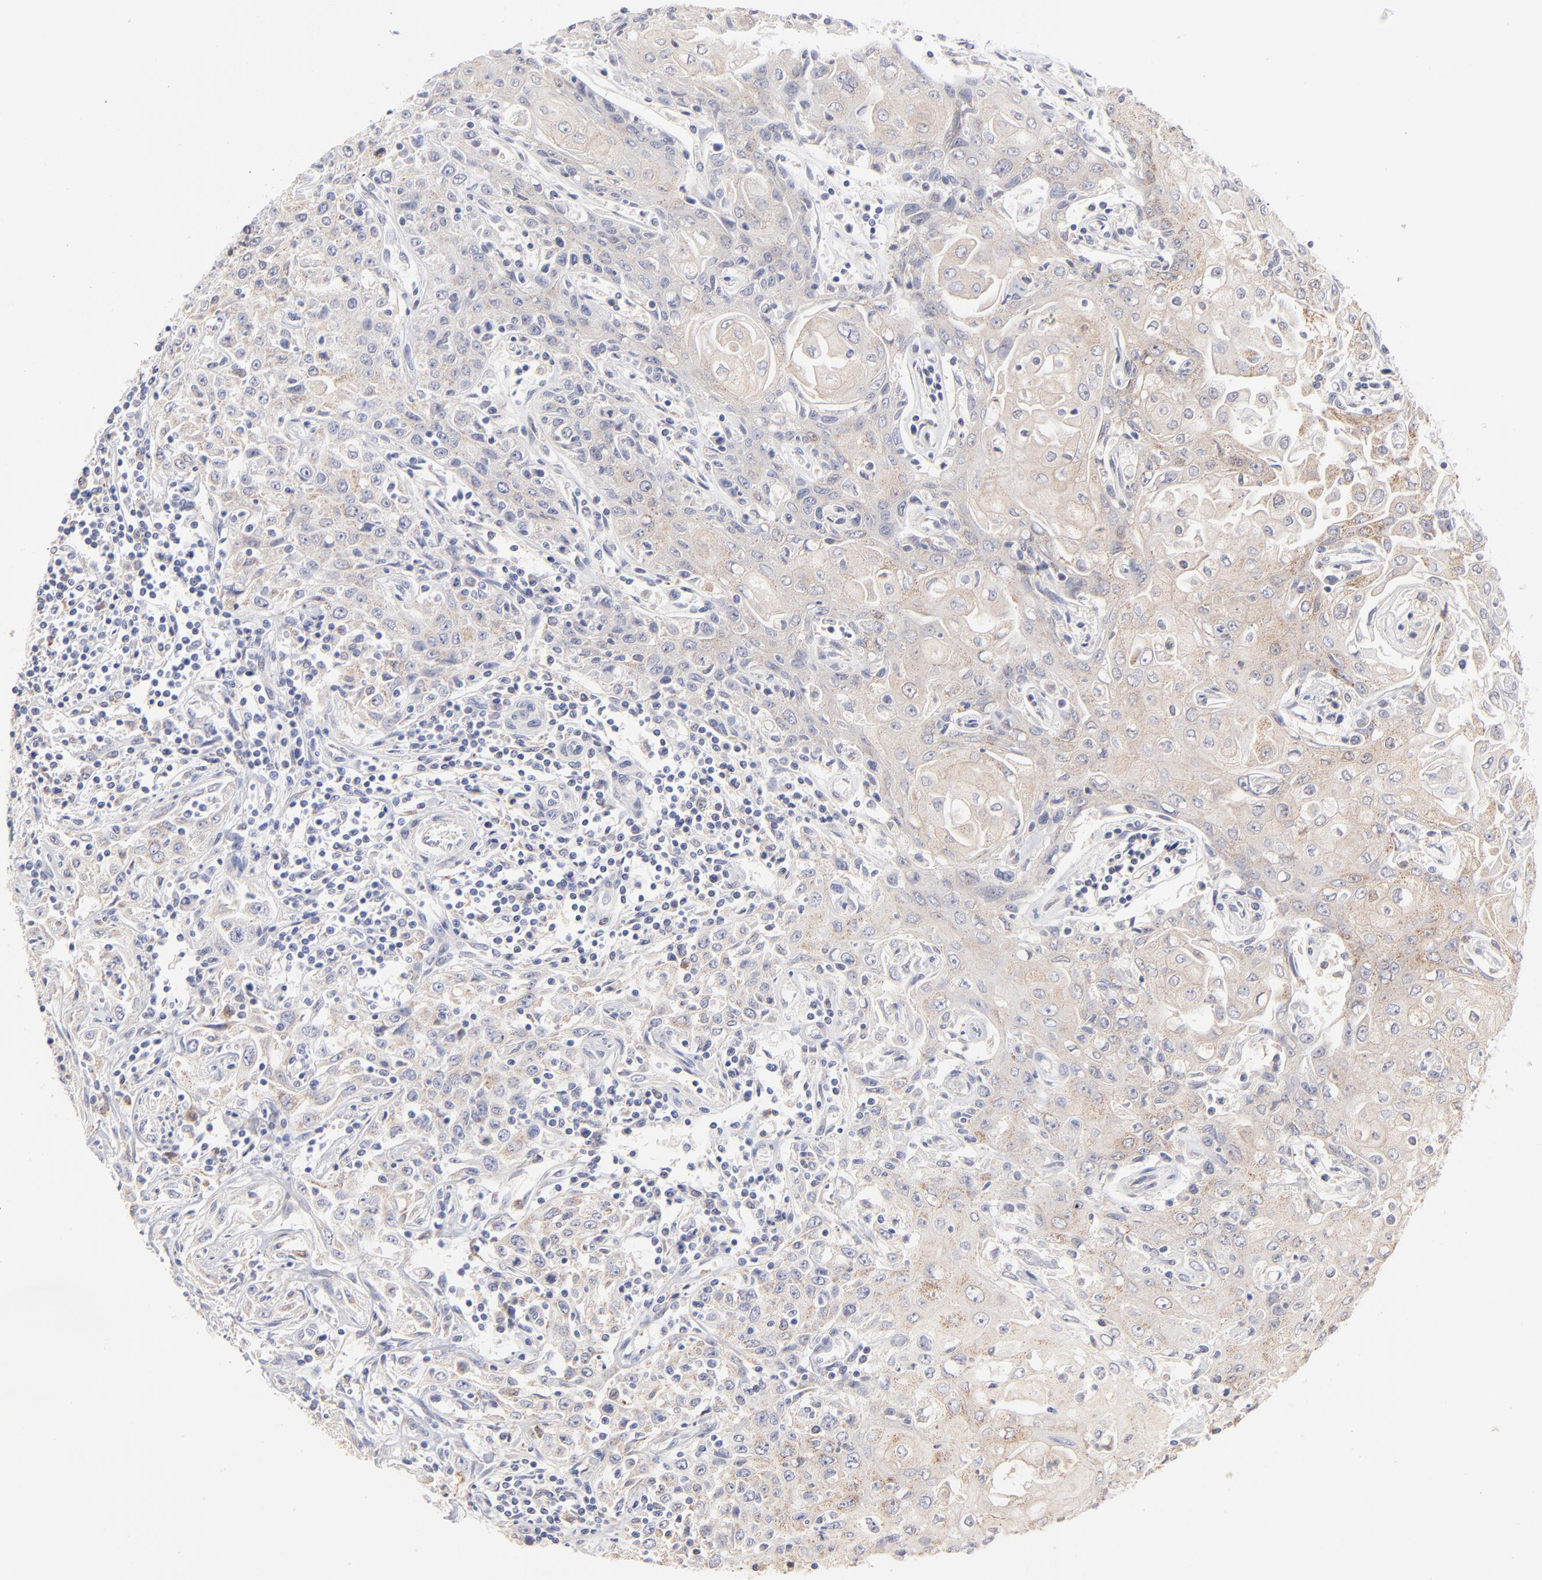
{"staining": {"intensity": "weak", "quantity": ">75%", "location": "cytoplasmic/membranous"}, "tissue": "head and neck cancer", "cell_type": "Tumor cells", "image_type": "cancer", "snomed": [{"axis": "morphology", "description": "Squamous cell carcinoma, NOS"}, {"axis": "topography", "description": "Oral tissue"}, {"axis": "topography", "description": "Head-Neck"}], "caption": "DAB (3,3'-diaminobenzidine) immunohistochemical staining of head and neck cancer (squamous cell carcinoma) demonstrates weak cytoplasmic/membranous protein positivity in about >75% of tumor cells.", "gene": "TST", "patient": {"sex": "female", "age": 76}}